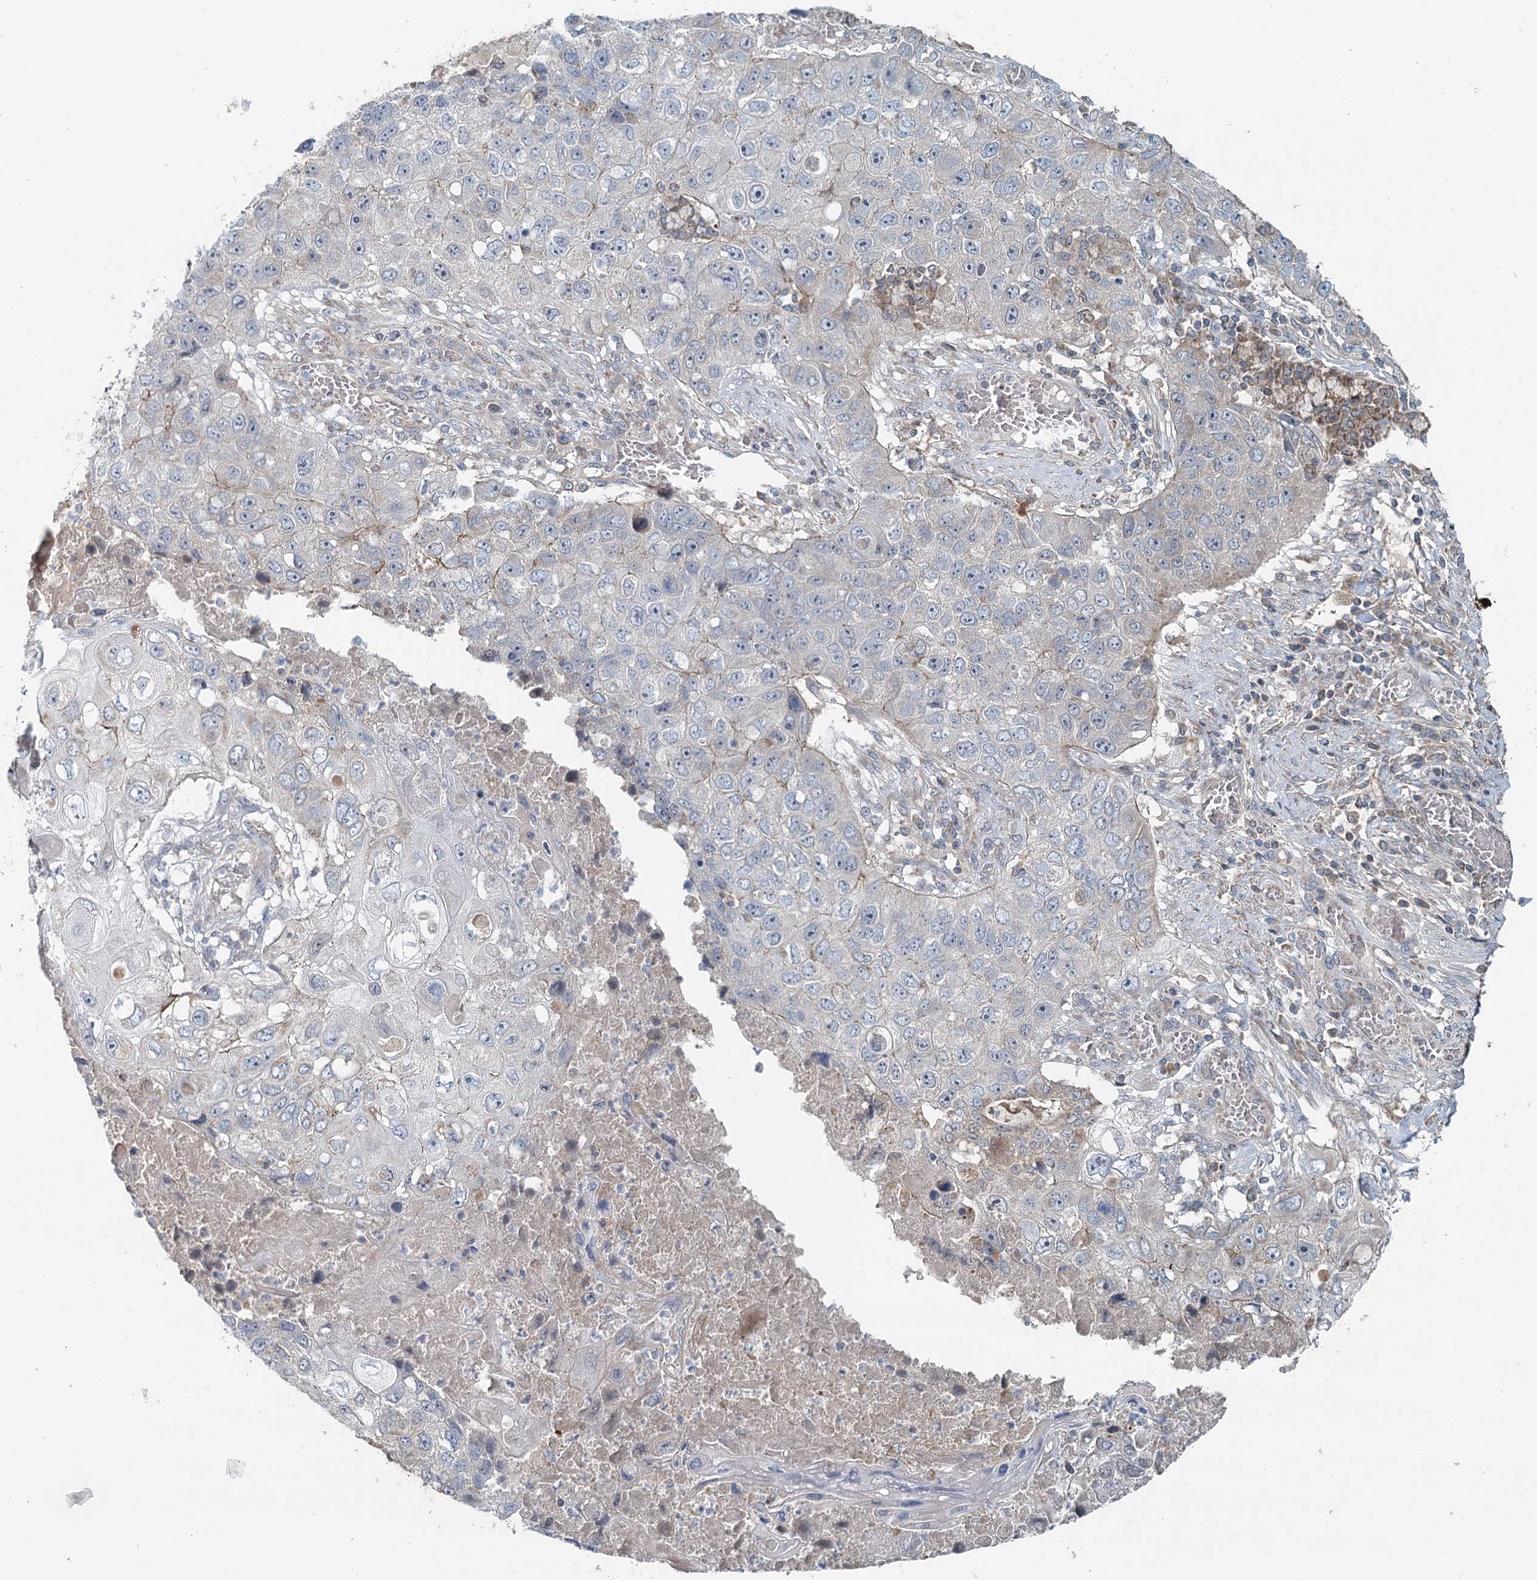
{"staining": {"intensity": "negative", "quantity": "none", "location": "none"}, "tissue": "lung cancer", "cell_type": "Tumor cells", "image_type": "cancer", "snomed": [{"axis": "morphology", "description": "Squamous cell carcinoma, NOS"}, {"axis": "topography", "description": "Lung"}], "caption": "This is an immunohistochemistry image of lung squamous cell carcinoma. There is no expression in tumor cells.", "gene": "CHCHD5", "patient": {"sex": "male", "age": 61}}